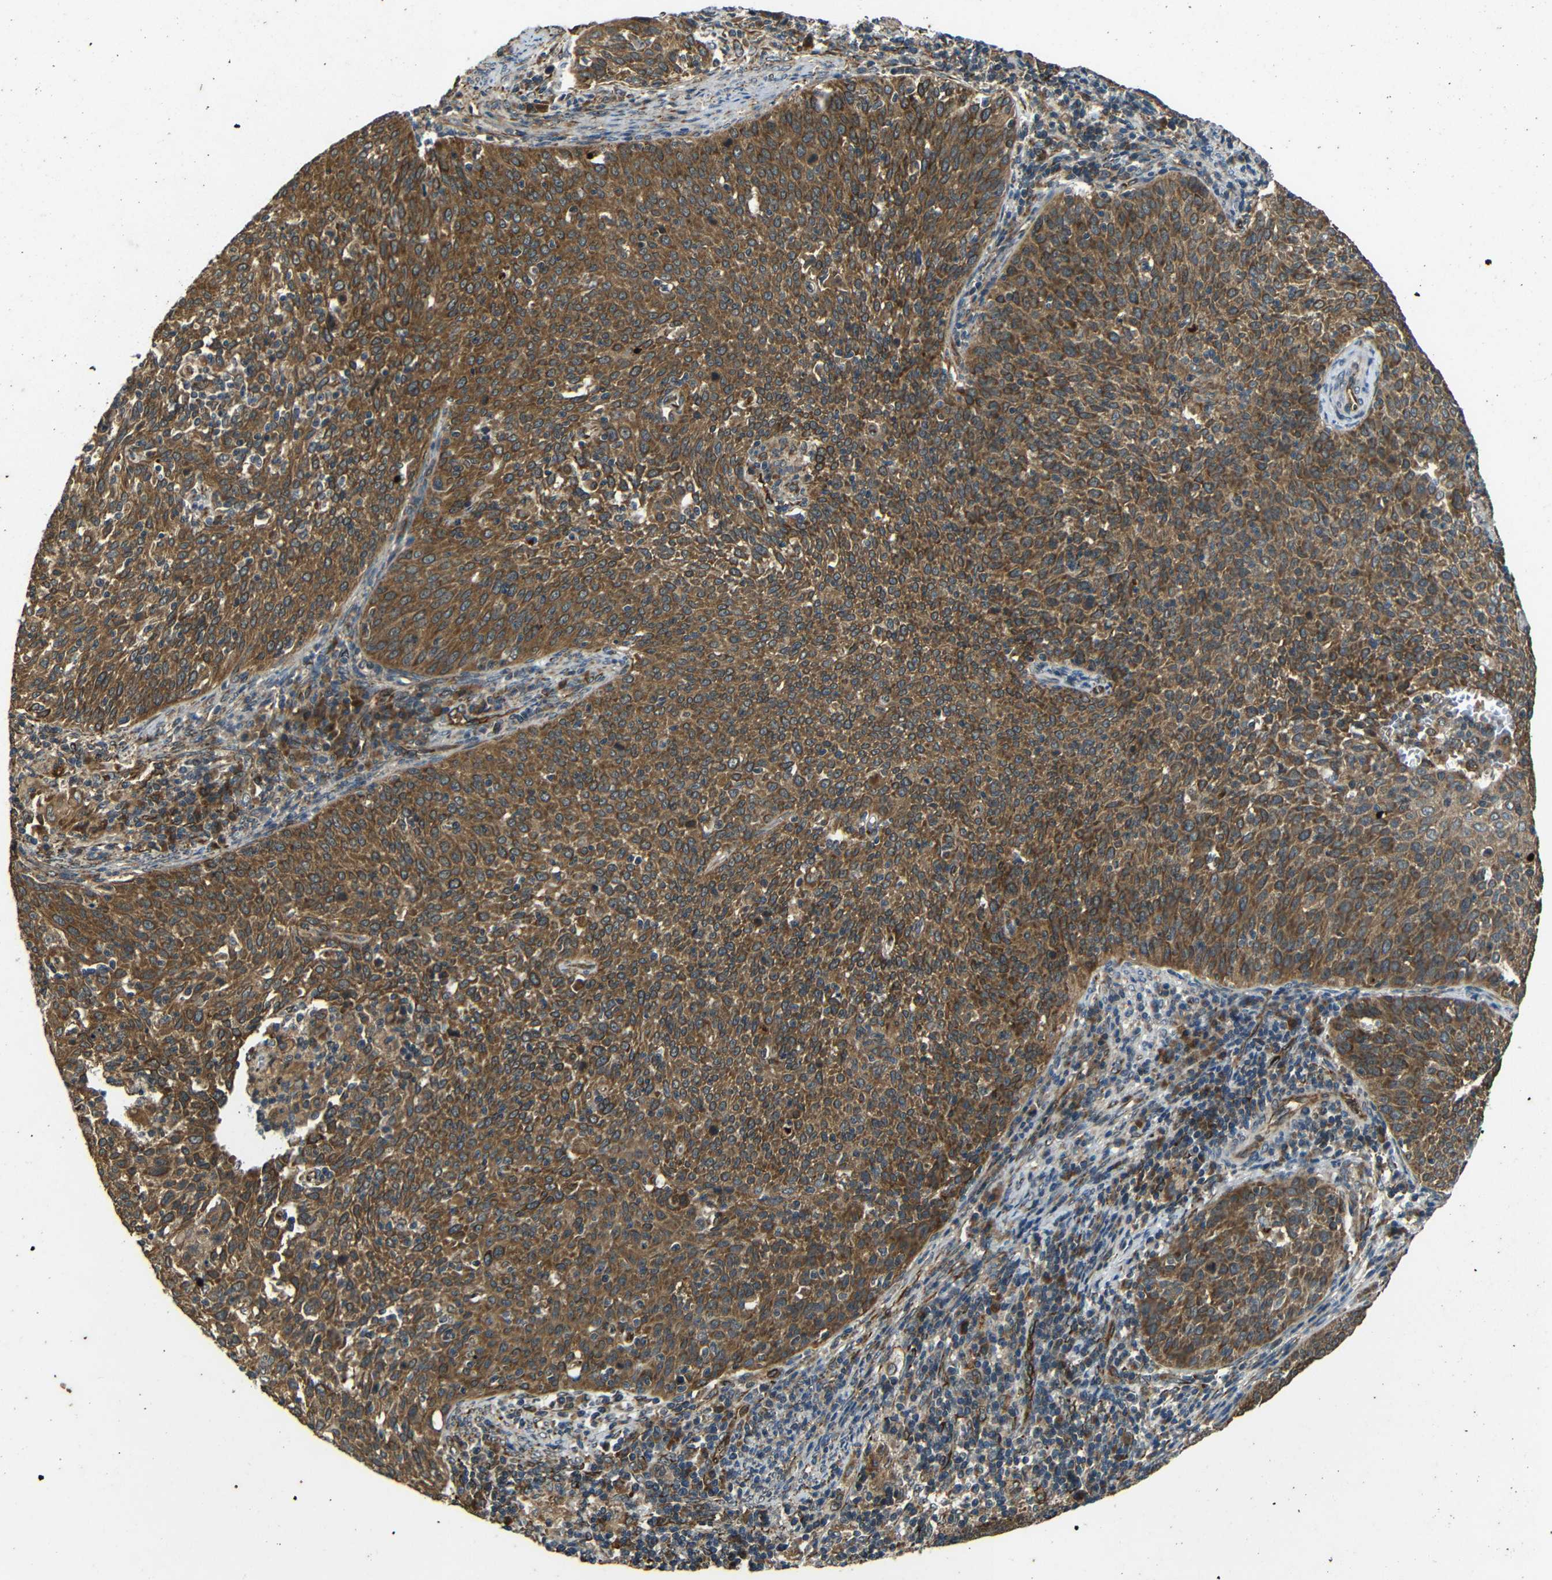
{"staining": {"intensity": "moderate", "quantity": ">75%", "location": "cytoplasmic/membranous"}, "tissue": "cervical cancer", "cell_type": "Tumor cells", "image_type": "cancer", "snomed": [{"axis": "morphology", "description": "Squamous cell carcinoma, NOS"}, {"axis": "topography", "description": "Cervix"}], "caption": "High-power microscopy captured an immunohistochemistry (IHC) image of cervical cancer (squamous cell carcinoma), revealing moderate cytoplasmic/membranous staining in approximately >75% of tumor cells. (DAB IHC with brightfield microscopy, high magnification).", "gene": "TRPC1", "patient": {"sex": "female", "age": 38}}